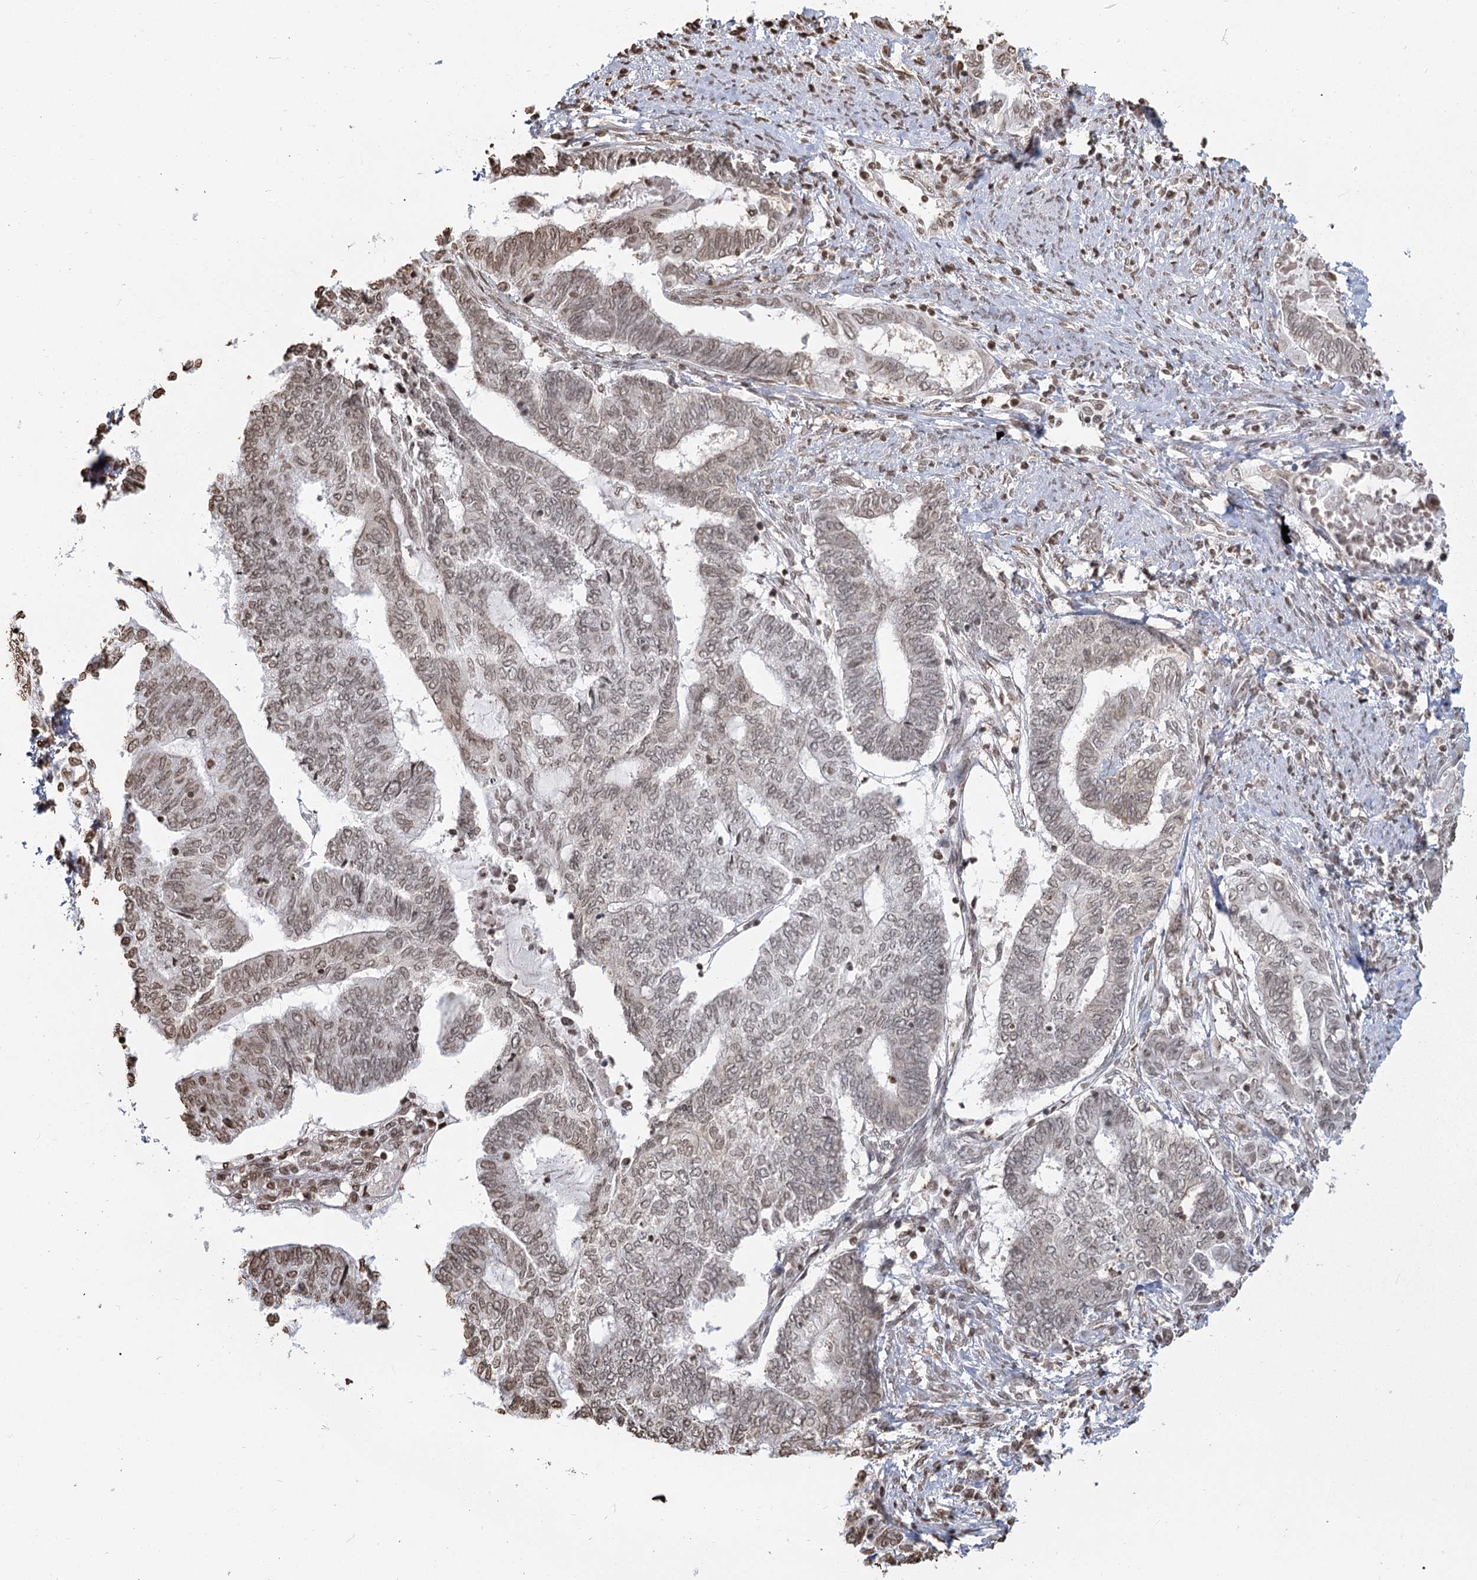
{"staining": {"intensity": "weak", "quantity": "25%-75%", "location": "nuclear"}, "tissue": "endometrial cancer", "cell_type": "Tumor cells", "image_type": "cancer", "snomed": [{"axis": "morphology", "description": "Adenocarcinoma, NOS"}, {"axis": "topography", "description": "Uterus"}, {"axis": "topography", "description": "Endometrium"}], "caption": "This histopathology image displays IHC staining of human adenocarcinoma (endometrial), with low weak nuclear staining in about 25%-75% of tumor cells.", "gene": "FAM13A", "patient": {"sex": "female", "age": 70}}